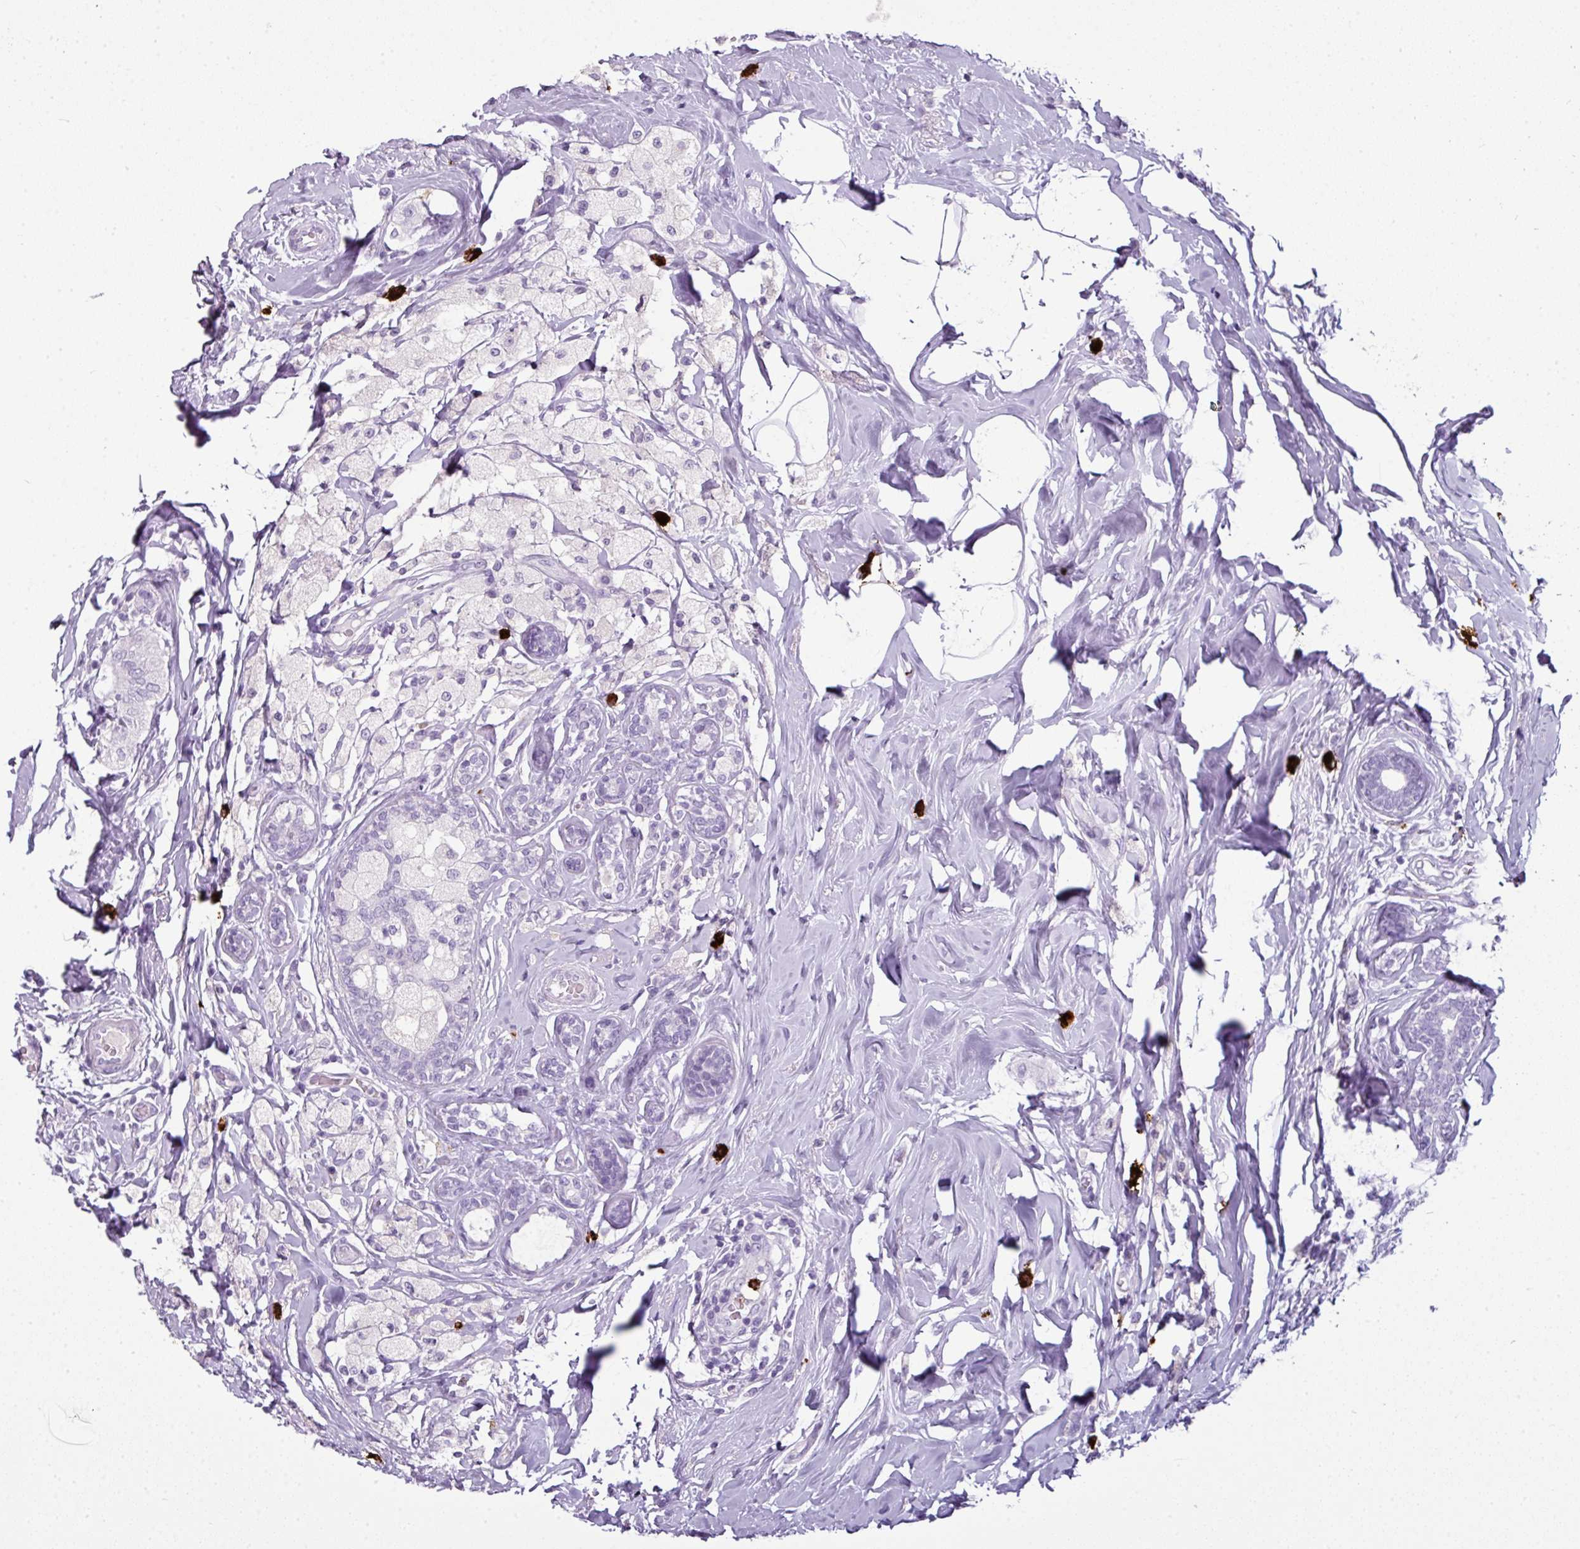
{"staining": {"intensity": "negative", "quantity": "none", "location": "none"}, "tissue": "breast cancer", "cell_type": "Tumor cells", "image_type": "cancer", "snomed": [{"axis": "morphology", "description": "Lobular carcinoma"}, {"axis": "topography", "description": "Breast"}], "caption": "Immunohistochemistry micrograph of neoplastic tissue: breast cancer (lobular carcinoma) stained with DAB (3,3'-diaminobenzidine) demonstrates no significant protein positivity in tumor cells.", "gene": "CTSG", "patient": {"sex": "female", "age": 51}}